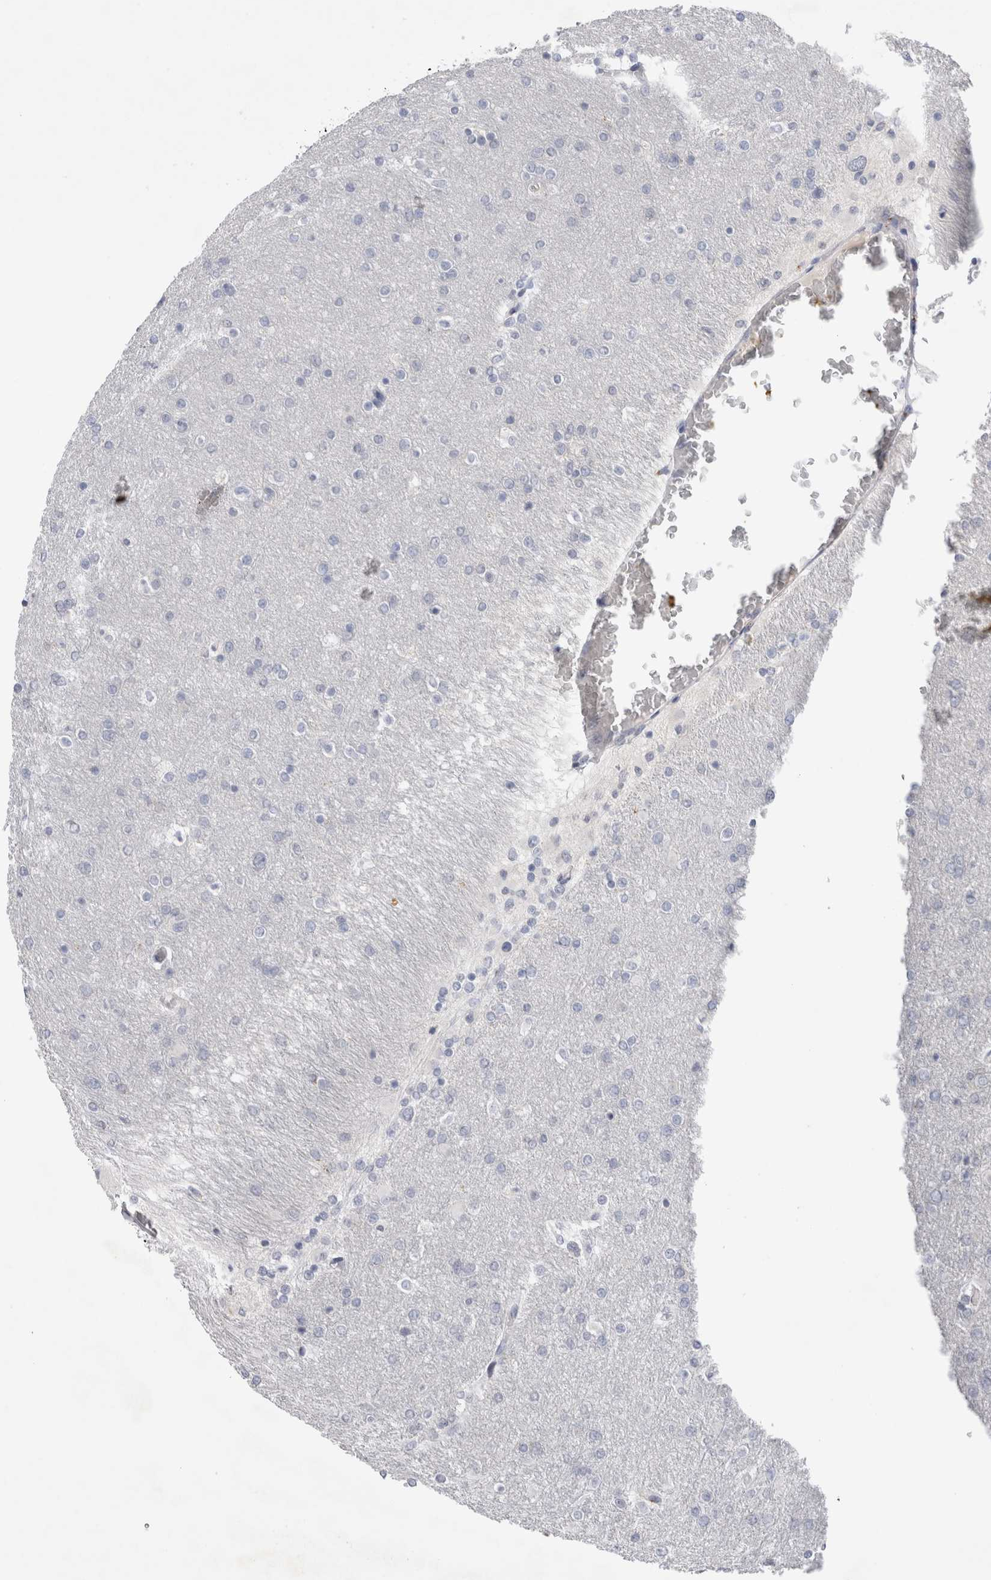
{"staining": {"intensity": "negative", "quantity": "none", "location": "none"}, "tissue": "glioma", "cell_type": "Tumor cells", "image_type": "cancer", "snomed": [{"axis": "morphology", "description": "Glioma, malignant, High grade"}, {"axis": "topography", "description": "Cerebral cortex"}], "caption": "High magnification brightfield microscopy of glioma stained with DAB (brown) and counterstained with hematoxylin (blue): tumor cells show no significant staining.", "gene": "GAA", "patient": {"sex": "female", "age": 36}}